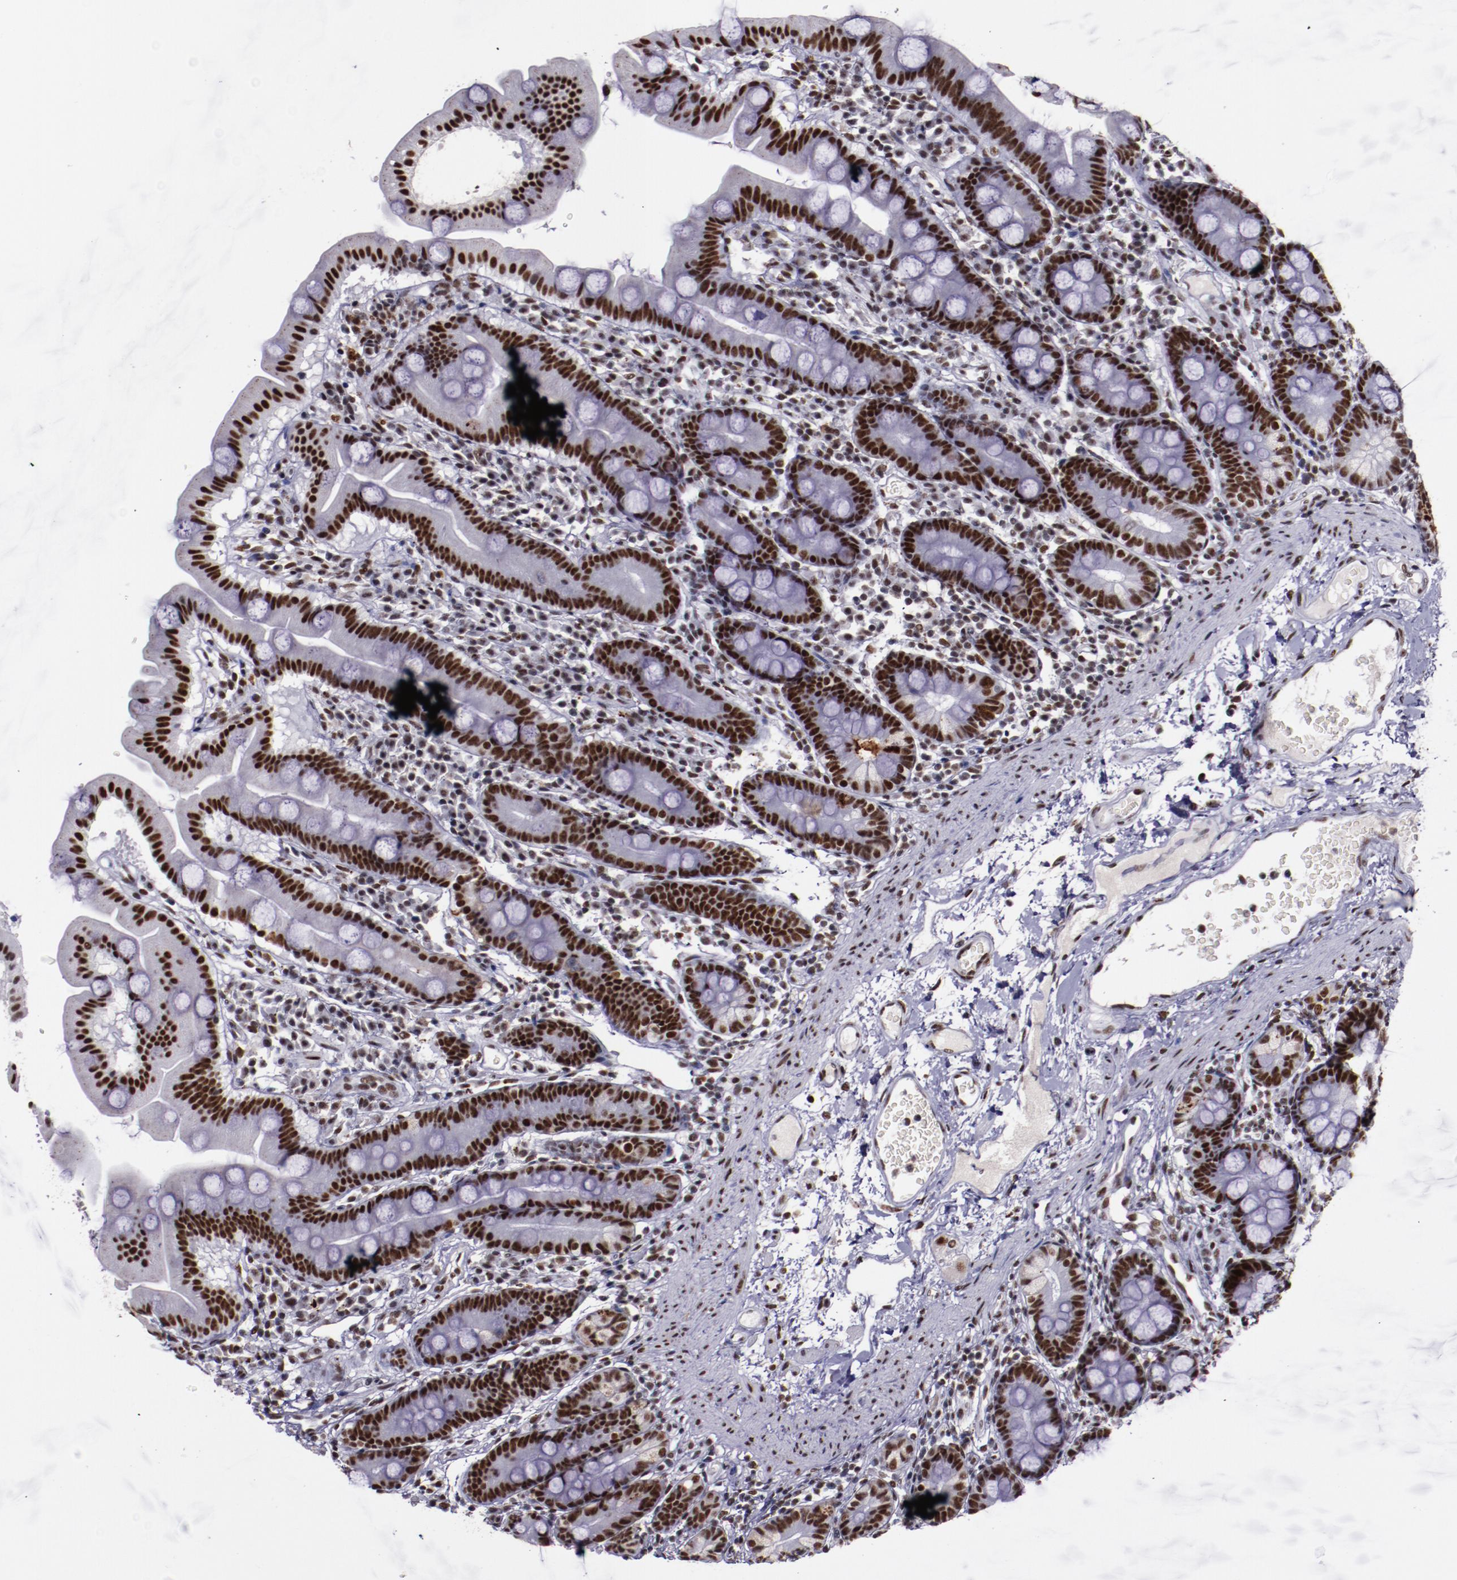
{"staining": {"intensity": "strong", "quantity": ">75%", "location": "nuclear"}, "tissue": "duodenum", "cell_type": "Glandular cells", "image_type": "normal", "snomed": [{"axis": "morphology", "description": "Normal tissue, NOS"}, {"axis": "topography", "description": "Duodenum"}], "caption": "Immunohistochemistry (DAB) staining of normal duodenum demonstrates strong nuclear protein expression in about >75% of glandular cells. (Stains: DAB in brown, nuclei in blue, Microscopy: brightfield microscopy at high magnification).", "gene": "PPP4R3A", "patient": {"sex": "male", "age": 50}}